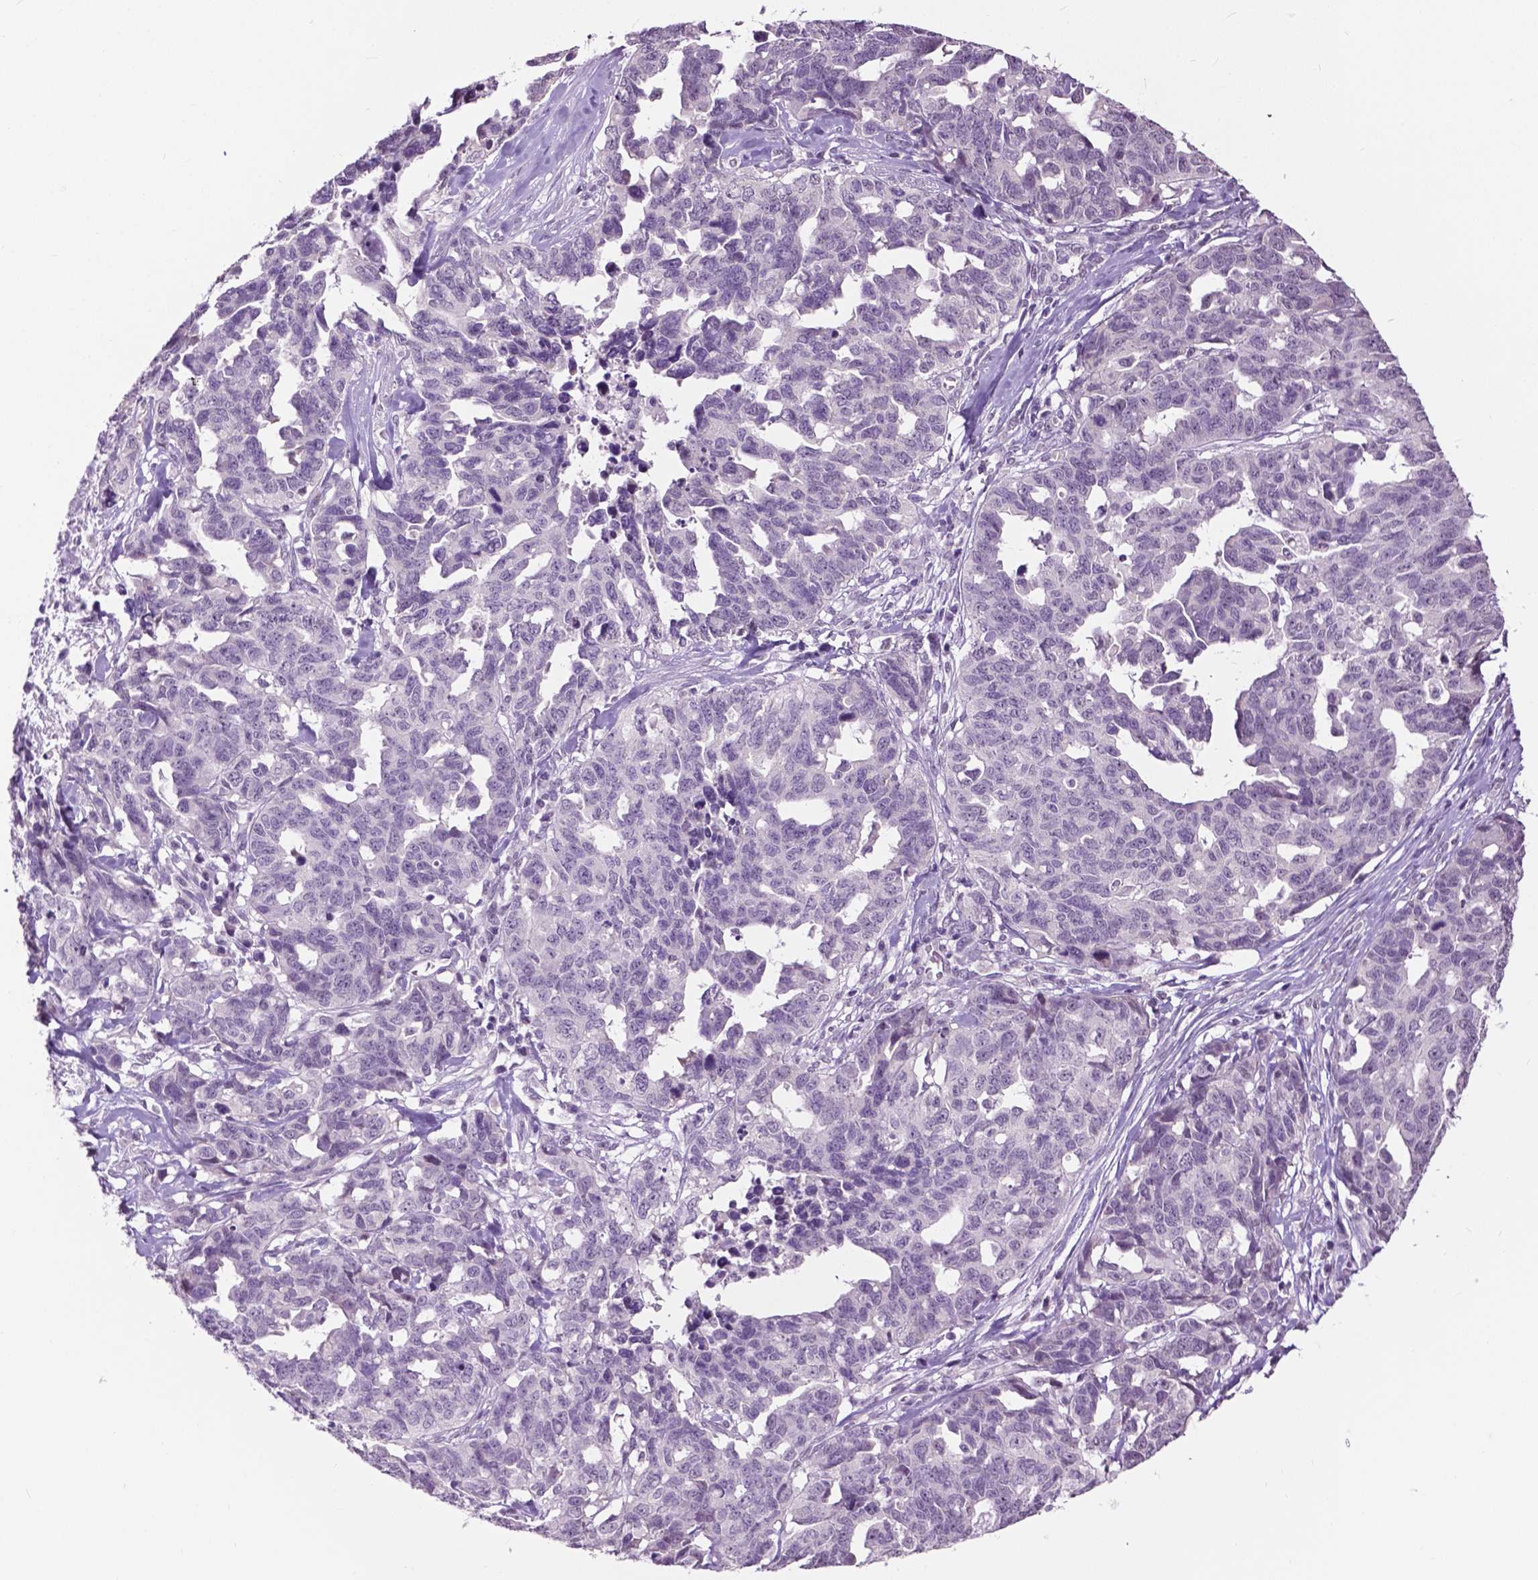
{"staining": {"intensity": "negative", "quantity": "none", "location": "none"}, "tissue": "ovarian cancer", "cell_type": "Tumor cells", "image_type": "cancer", "snomed": [{"axis": "morphology", "description": "Cystadenocarcinoma, serous, NOS"}, {"axis": "topography", "description": "Ovary"}], "caption": "Tumor cells are negative for brown protein staining in ovarian cancer.", "gene": "GPR37L1", "patient": {"sex": "female", "age": 69}}